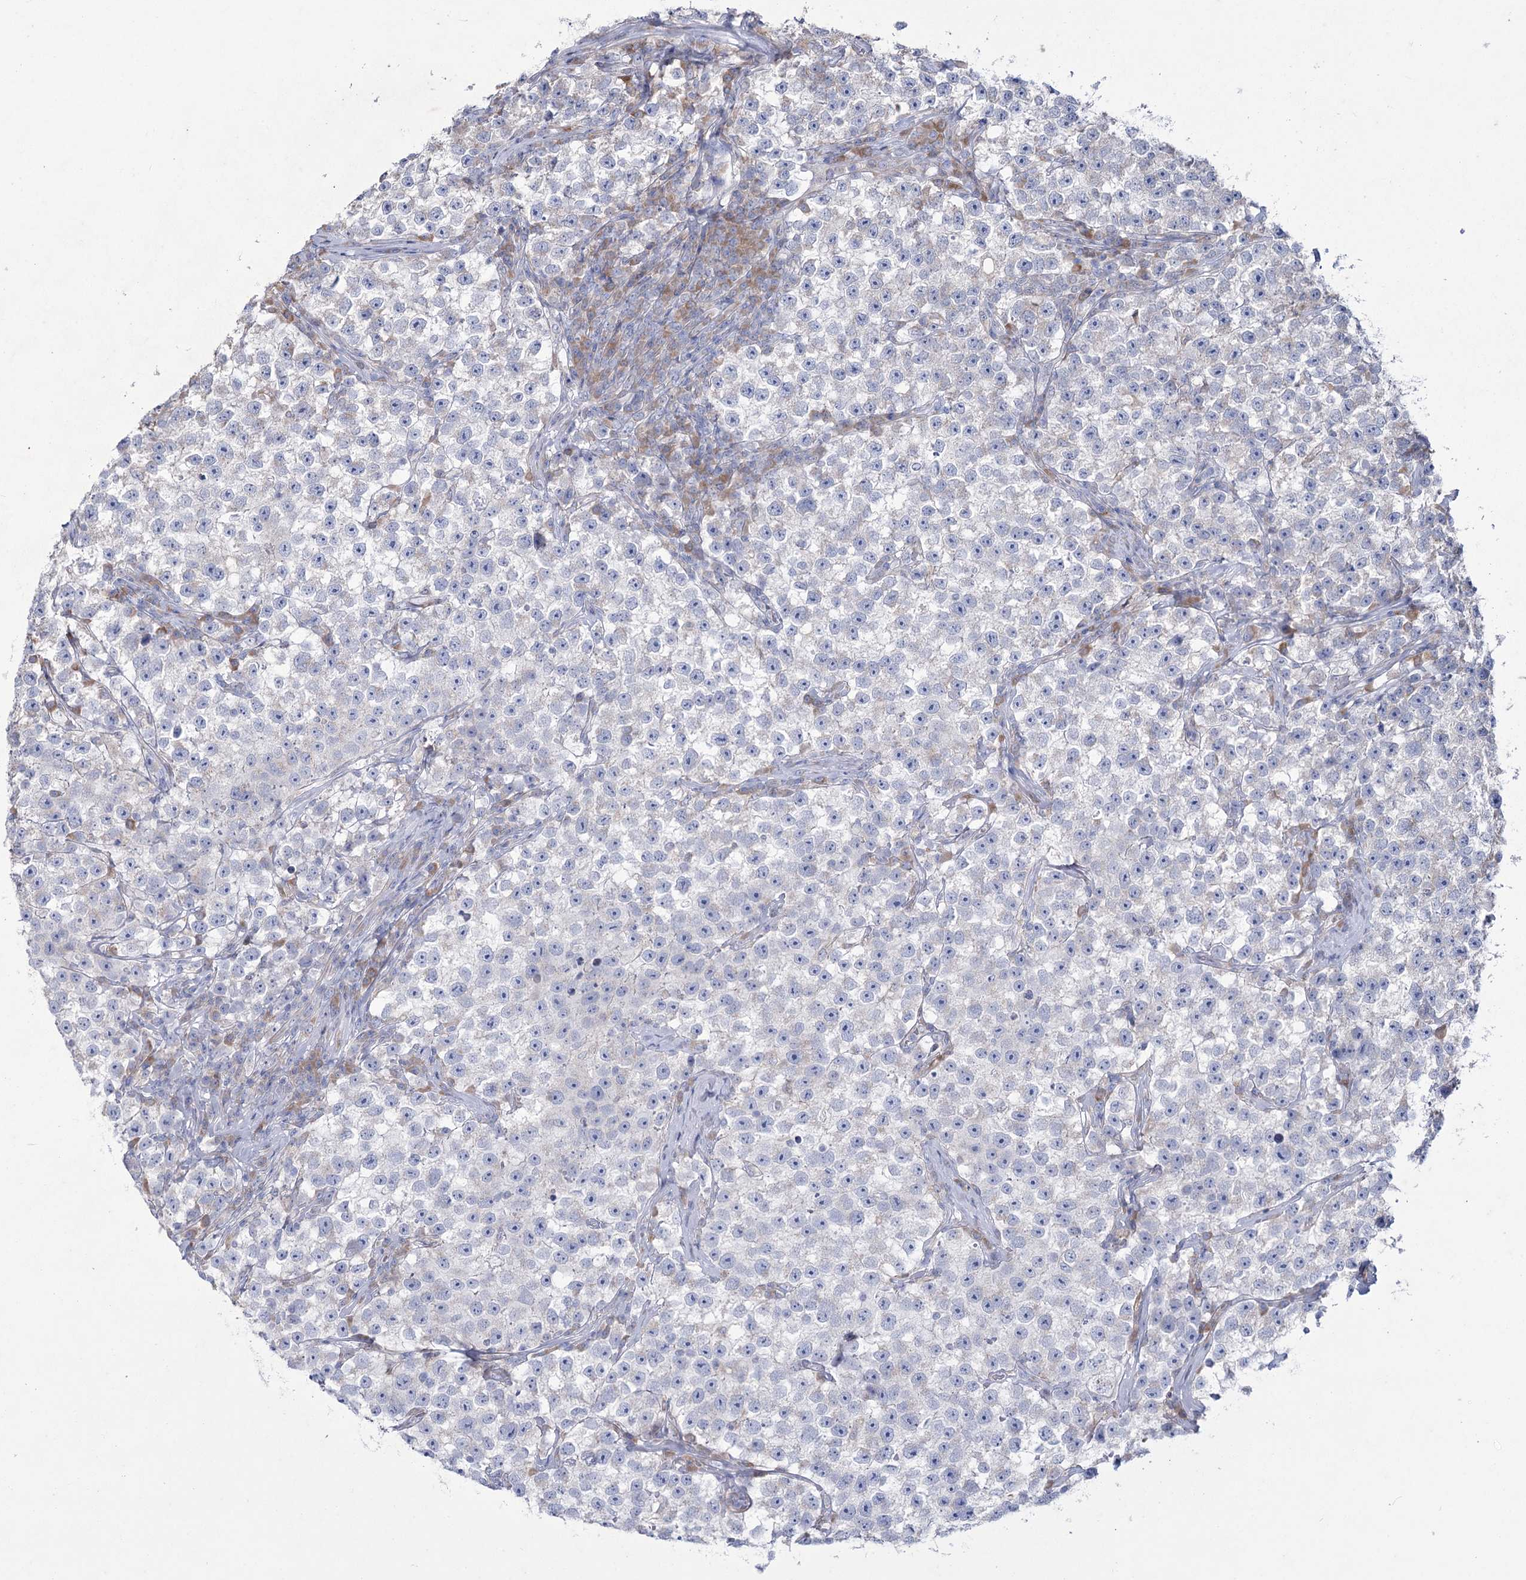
{"staining": {"intensity": "negative", "quantity": "none", "location": "none"}, "tissue": "testis cancer", "cell_type": "Tumor cells", "image_type": "cancer", "snomed": [{"axis": "morphology", "description": "Seminoma, NOS"}, {"axis": "topography", "description": "Testis"}], "caption": "A photomicrograph of seminoma (testis) stained for a protein shows no brown staining in tumor cells.", "gene": "NIPAL4", "patient": {"sex": "male", "age": 22}}